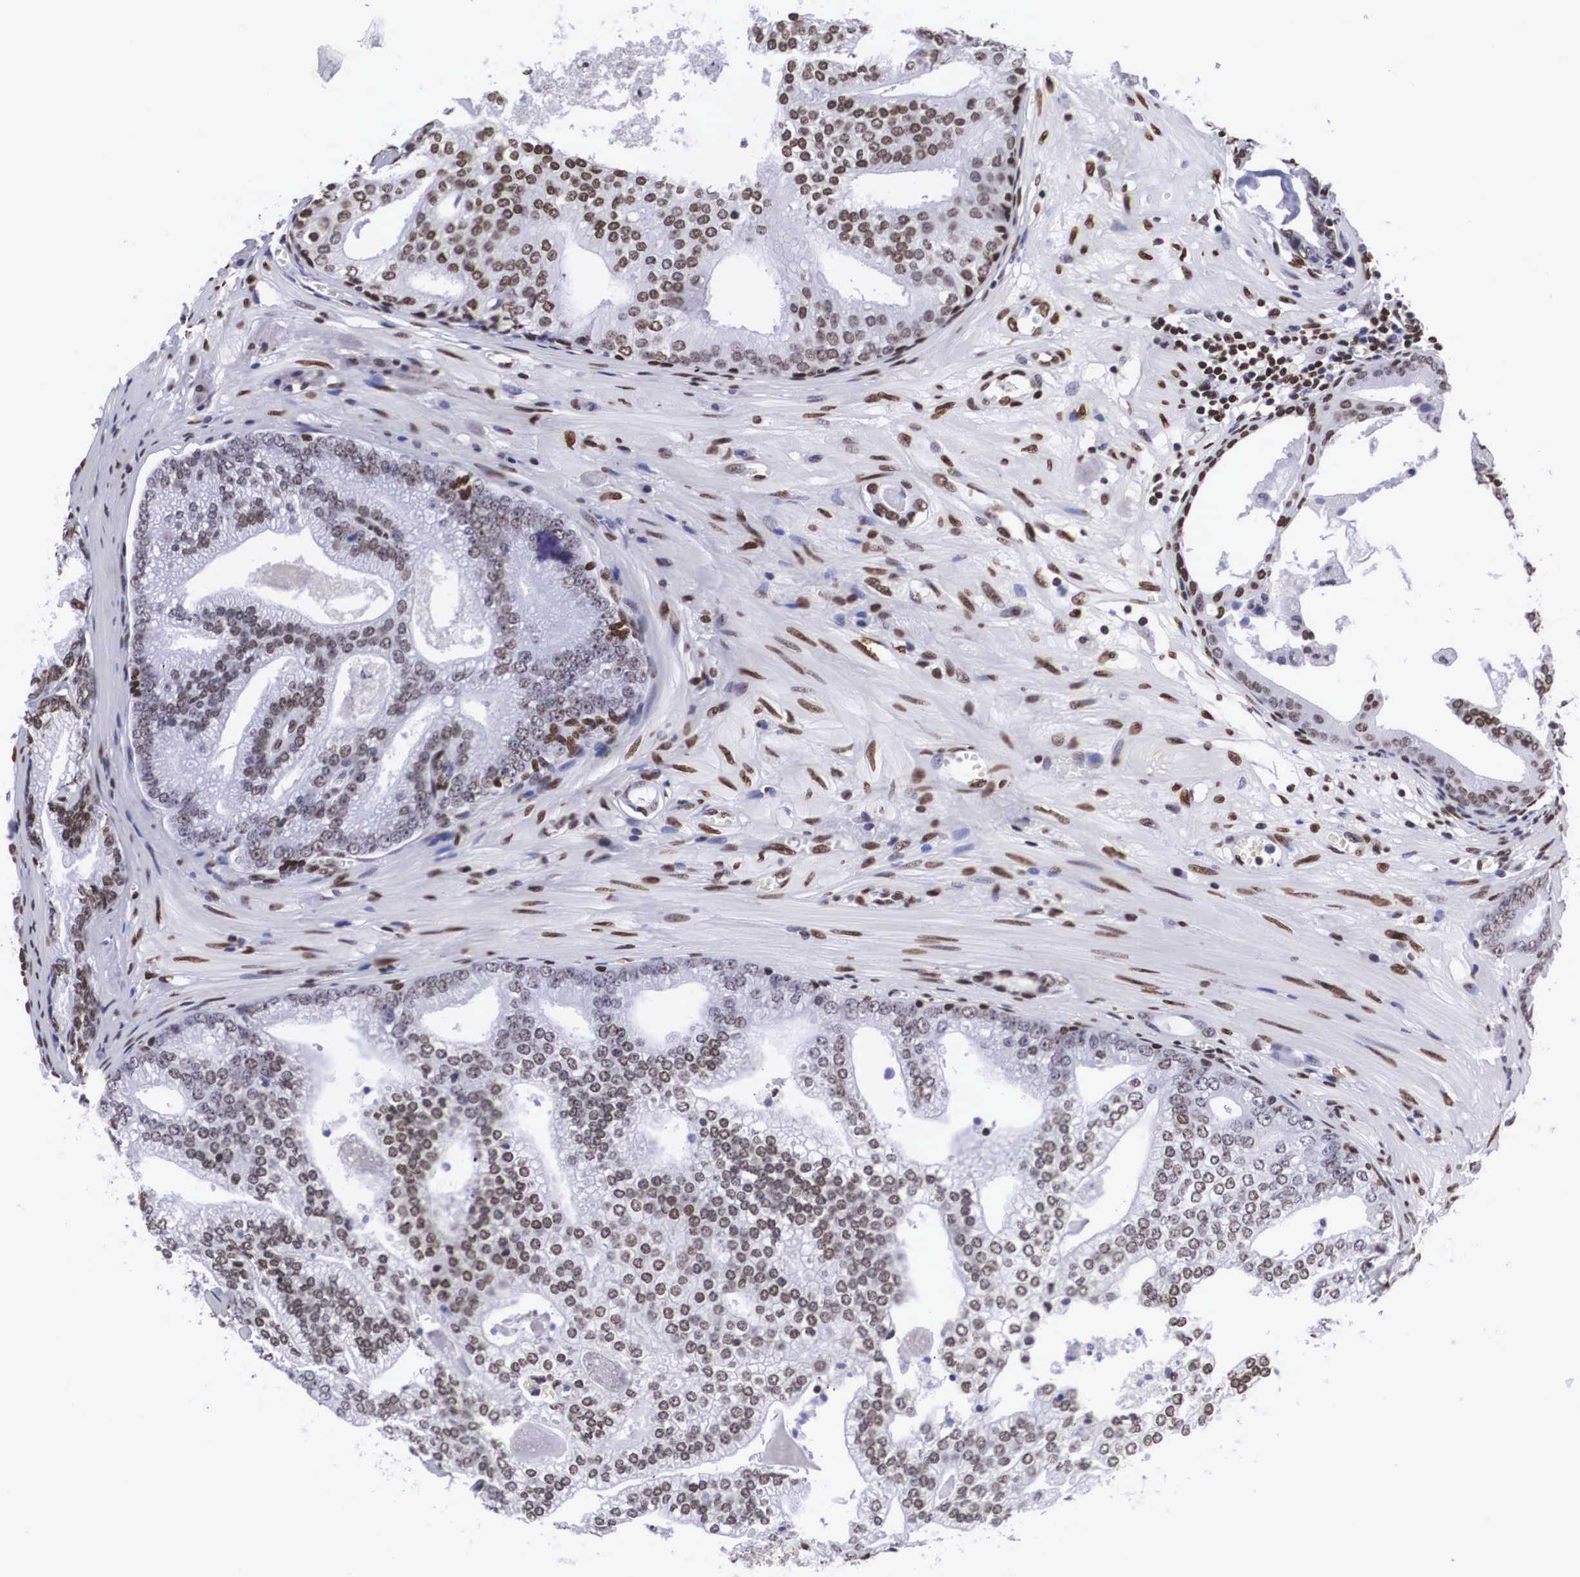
{"staining": {"intensity": "moderate", "quantity": "25%-75%", "location": "nuclear"}, "tissue": "prostate cancer", "cell_type": "Tumor cells", "image_type": "cancer", "snomed": [{"axis": "morphology", "description": "Adenocarcinoma, High grade"}, {"axis": "topography", "description": "Prostate"}], "caption": "High-magnification brightfield microscopy of prostate cancer (high-grade adenocarcinoma) stained with DAB (3,3'-diaminobenzidine) (brown) and counterstained with hematoxylin (blue). tumor cells exhibit moderate nuclear staining is seen in about25%-75% of cells.", "gene": "MECP2", "patient": {"sex": "male", "age": 56}}